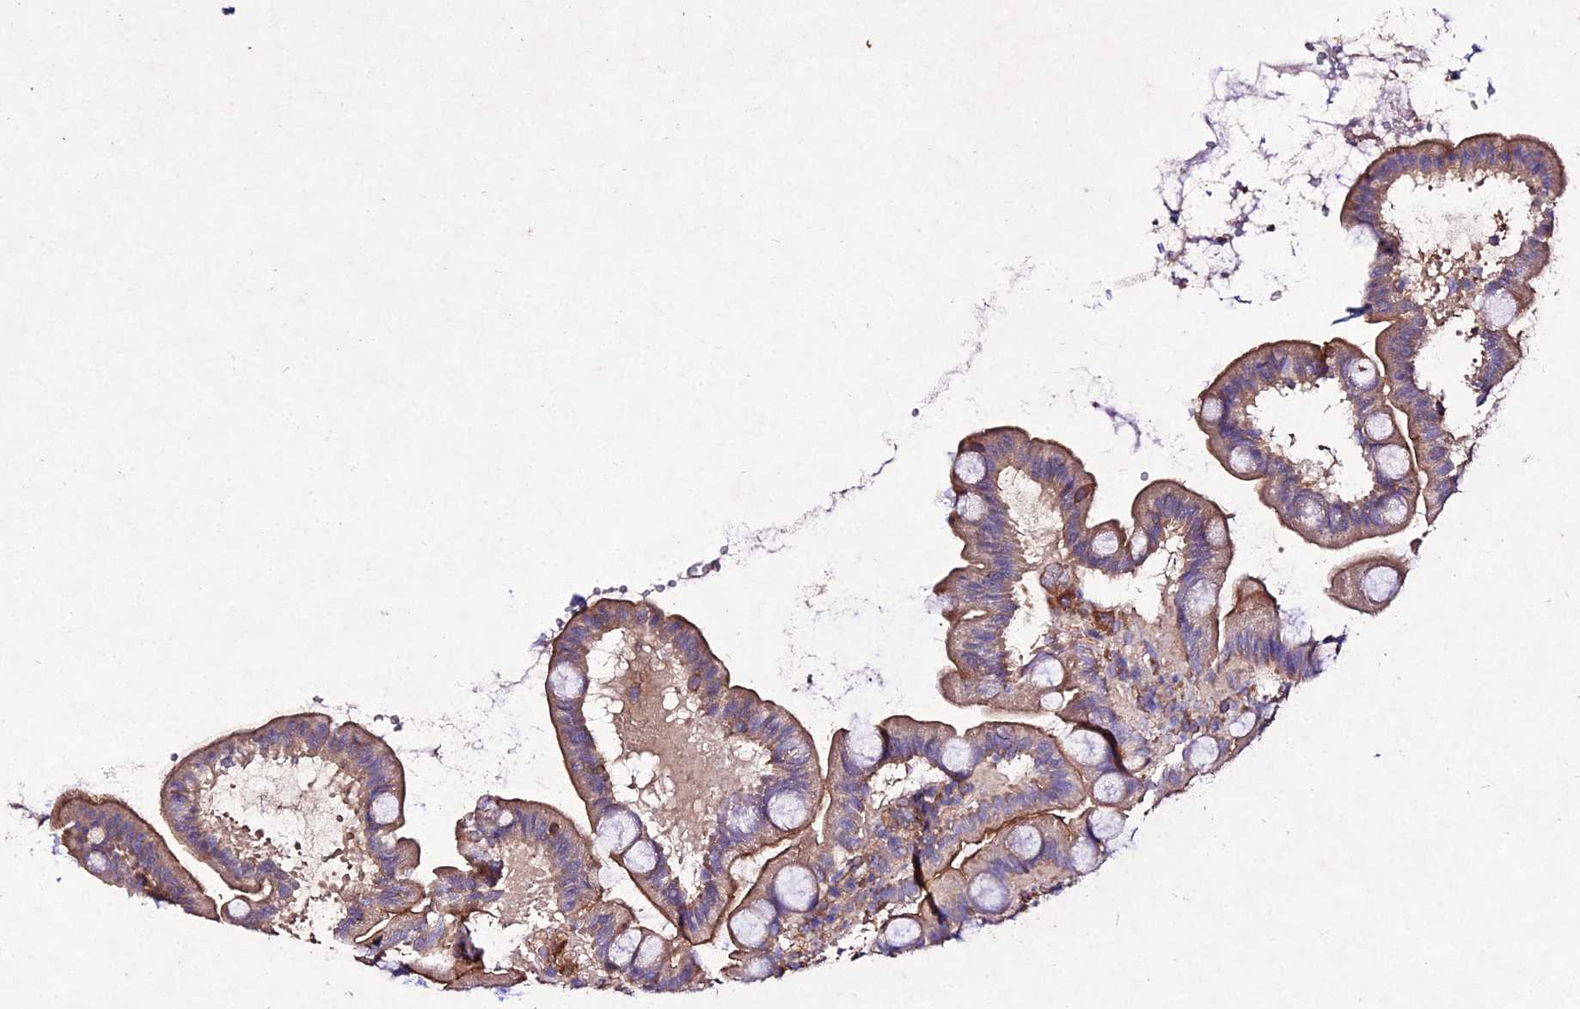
{"staining": {"intensity": "moderate", "quantity": ">75%", "location": "cytoplasmic/membranous"}, "tissue": "small intestine", "cell_type": "Glandular cells", "image_type": "normal", "snomed": [{"axis": "morphology", "description": "Normal tissue, NOS"}, {"axis": "topography", "description": "Small intestine"}], "caption": "A high-resolution photomicrograph shows IHC staining of normal small intestine, which shows moderate cytoplasmic/membranous staining in about >75% of glandular cells.", "gene": "AP3M1", "patient": {"sex": "female", "age": 68}}